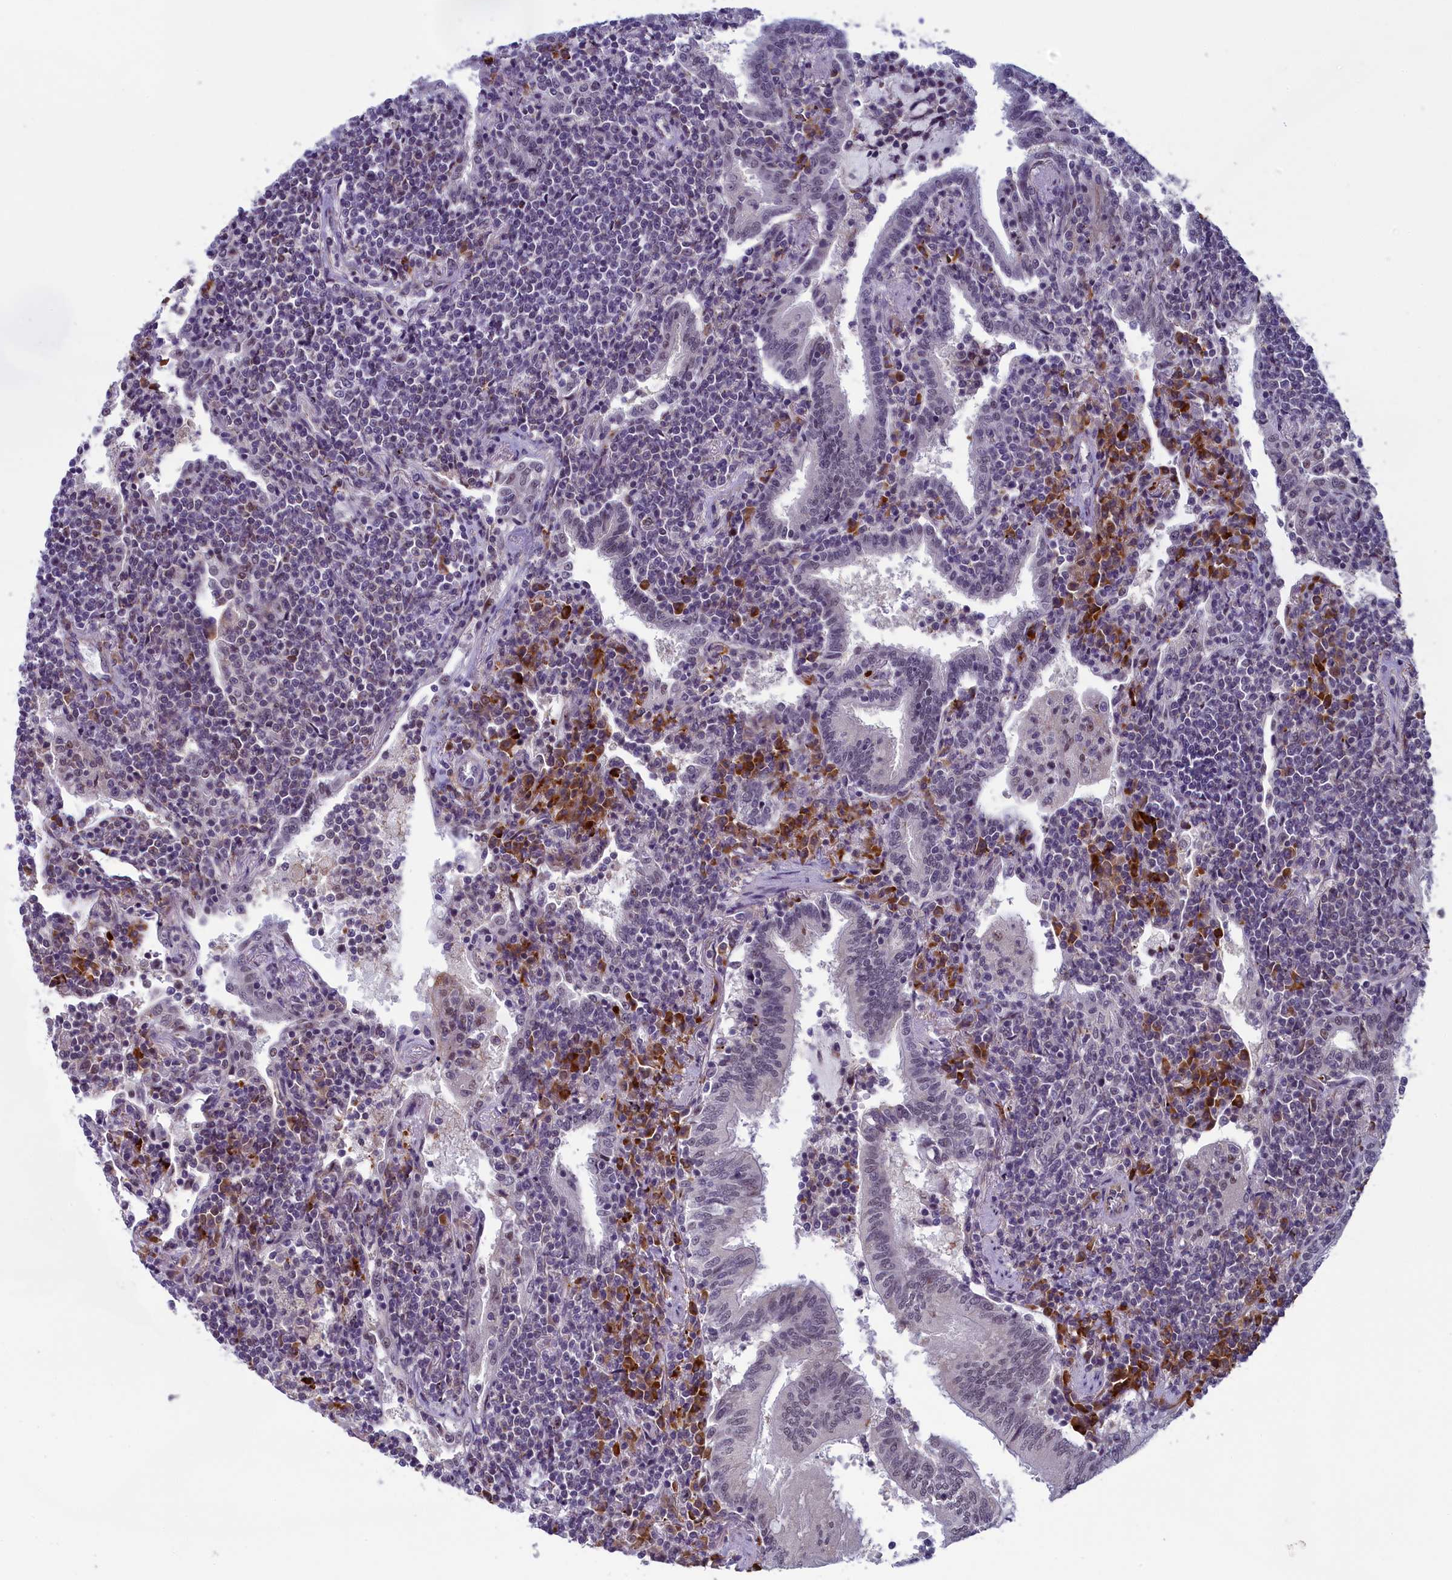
{"staining": {"intensity": "negative", "quantity": "none", "location": "none"}, "tissue": "lymphoma", "cell_type": "Tumor cells", "image_type": "cancer", "snomed": [{"axis": "morphology", "description": "Malignant lymphoma, non-Hodgkin's type, Low grade"}, {"axis": "topography", "description": "Lung"}], "caption": "Malignant lymphoma, non-Hodgkin's type (low-grade) was stained to show a protein in brown. There is no significant positivity in tumor cells. (Immunohistochemistry, brightfield microscopy, high magnification).", "gene": "CNEP1R1", "patient": {"sex": "female", "age": 71}}